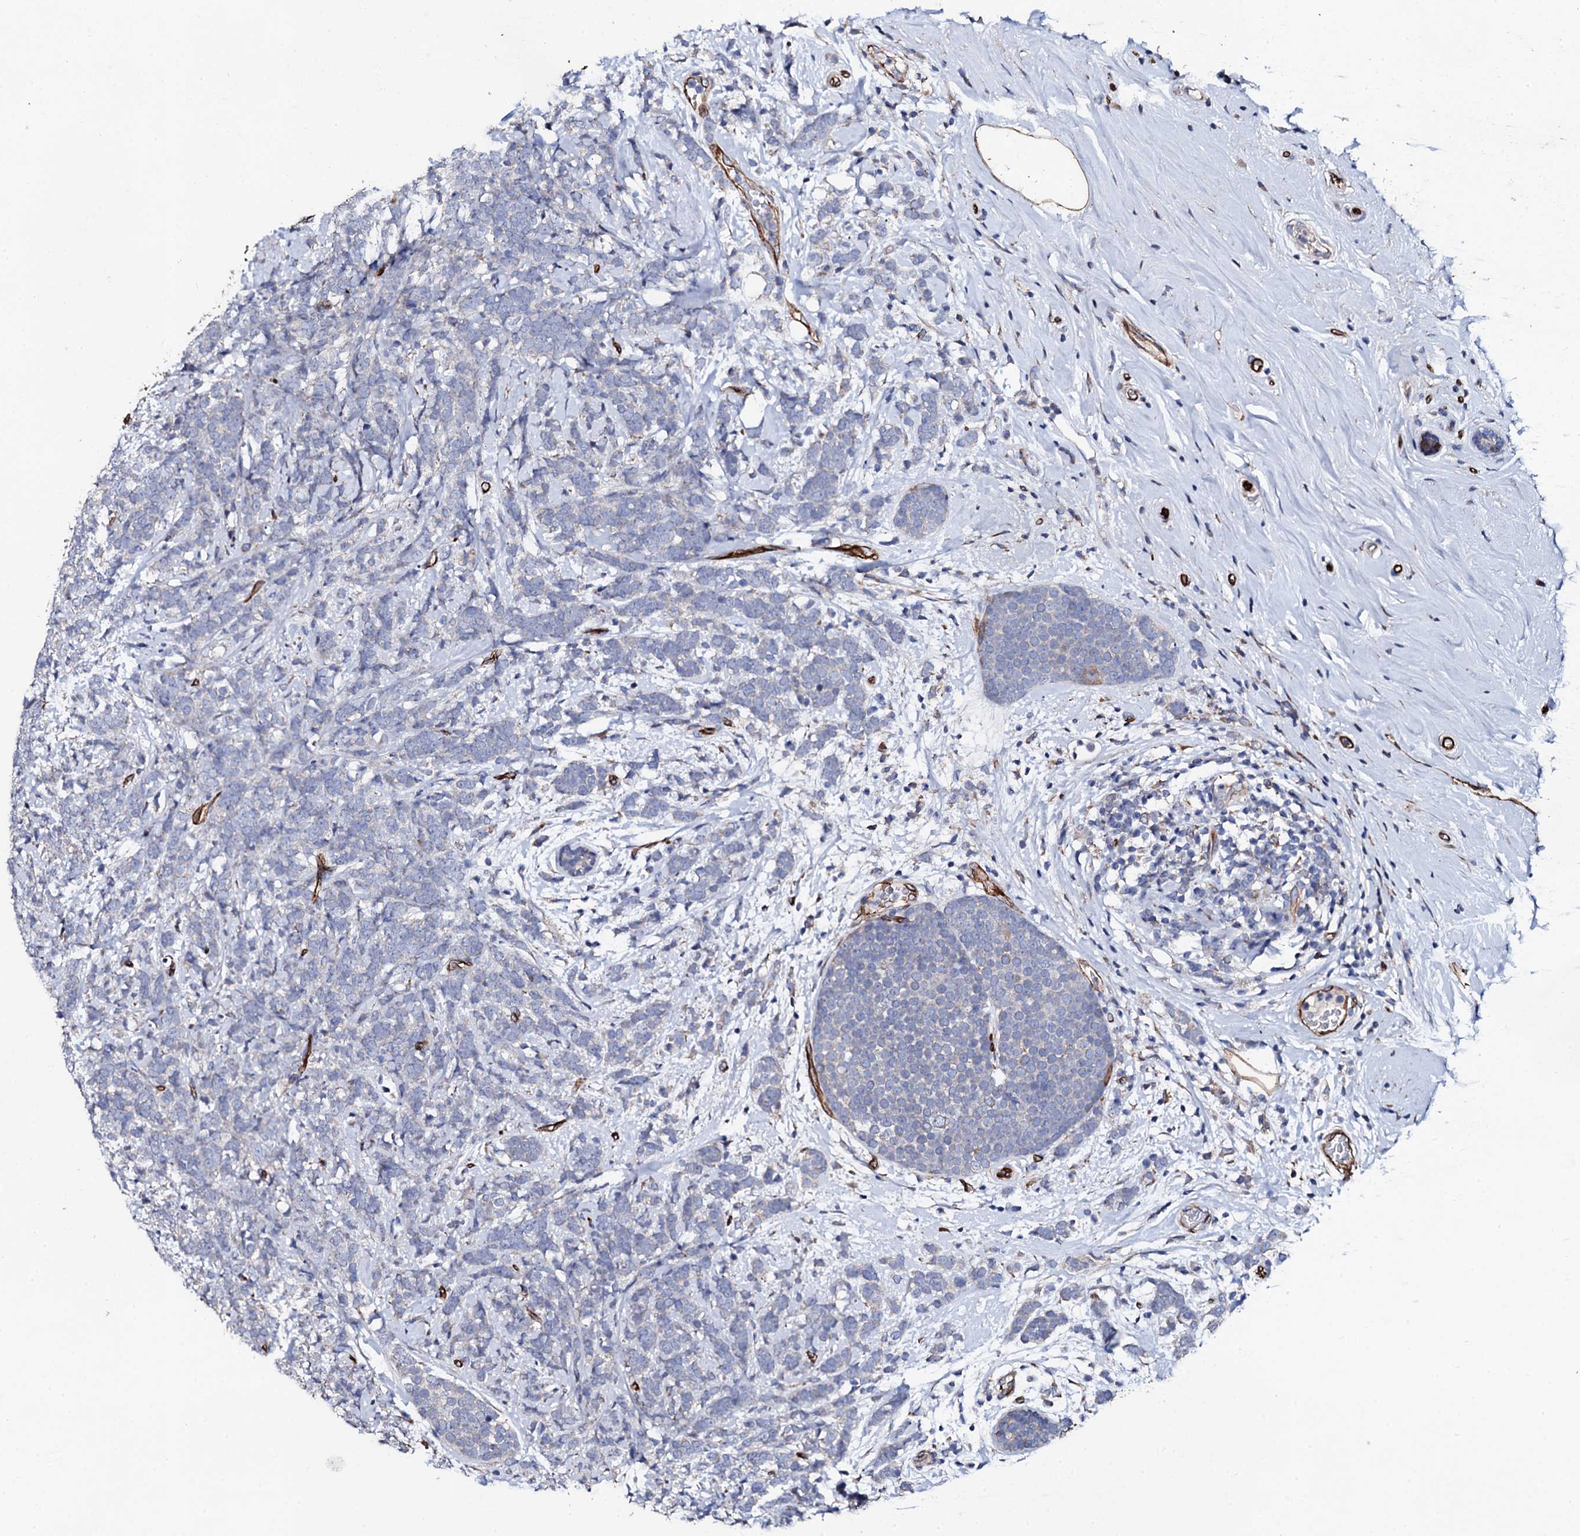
{"staining": {"intensity": "negative", "quantity": "none", "location": "none"}, "tissue": "breast cancer", "cell_type": "Tumor cells", "image_type": "cancer", "snomed": [{"axis": "morphology", "description": "Lobular carcinoma"}, {"axis": "topography", "description": "Breast"}], "caption": "Human breast lobular carcinoma stained for a protein using IHC shows no positivity in tumor cells.", "gene": "DBX1", "patient": {"sex": "female", "age": 58}}